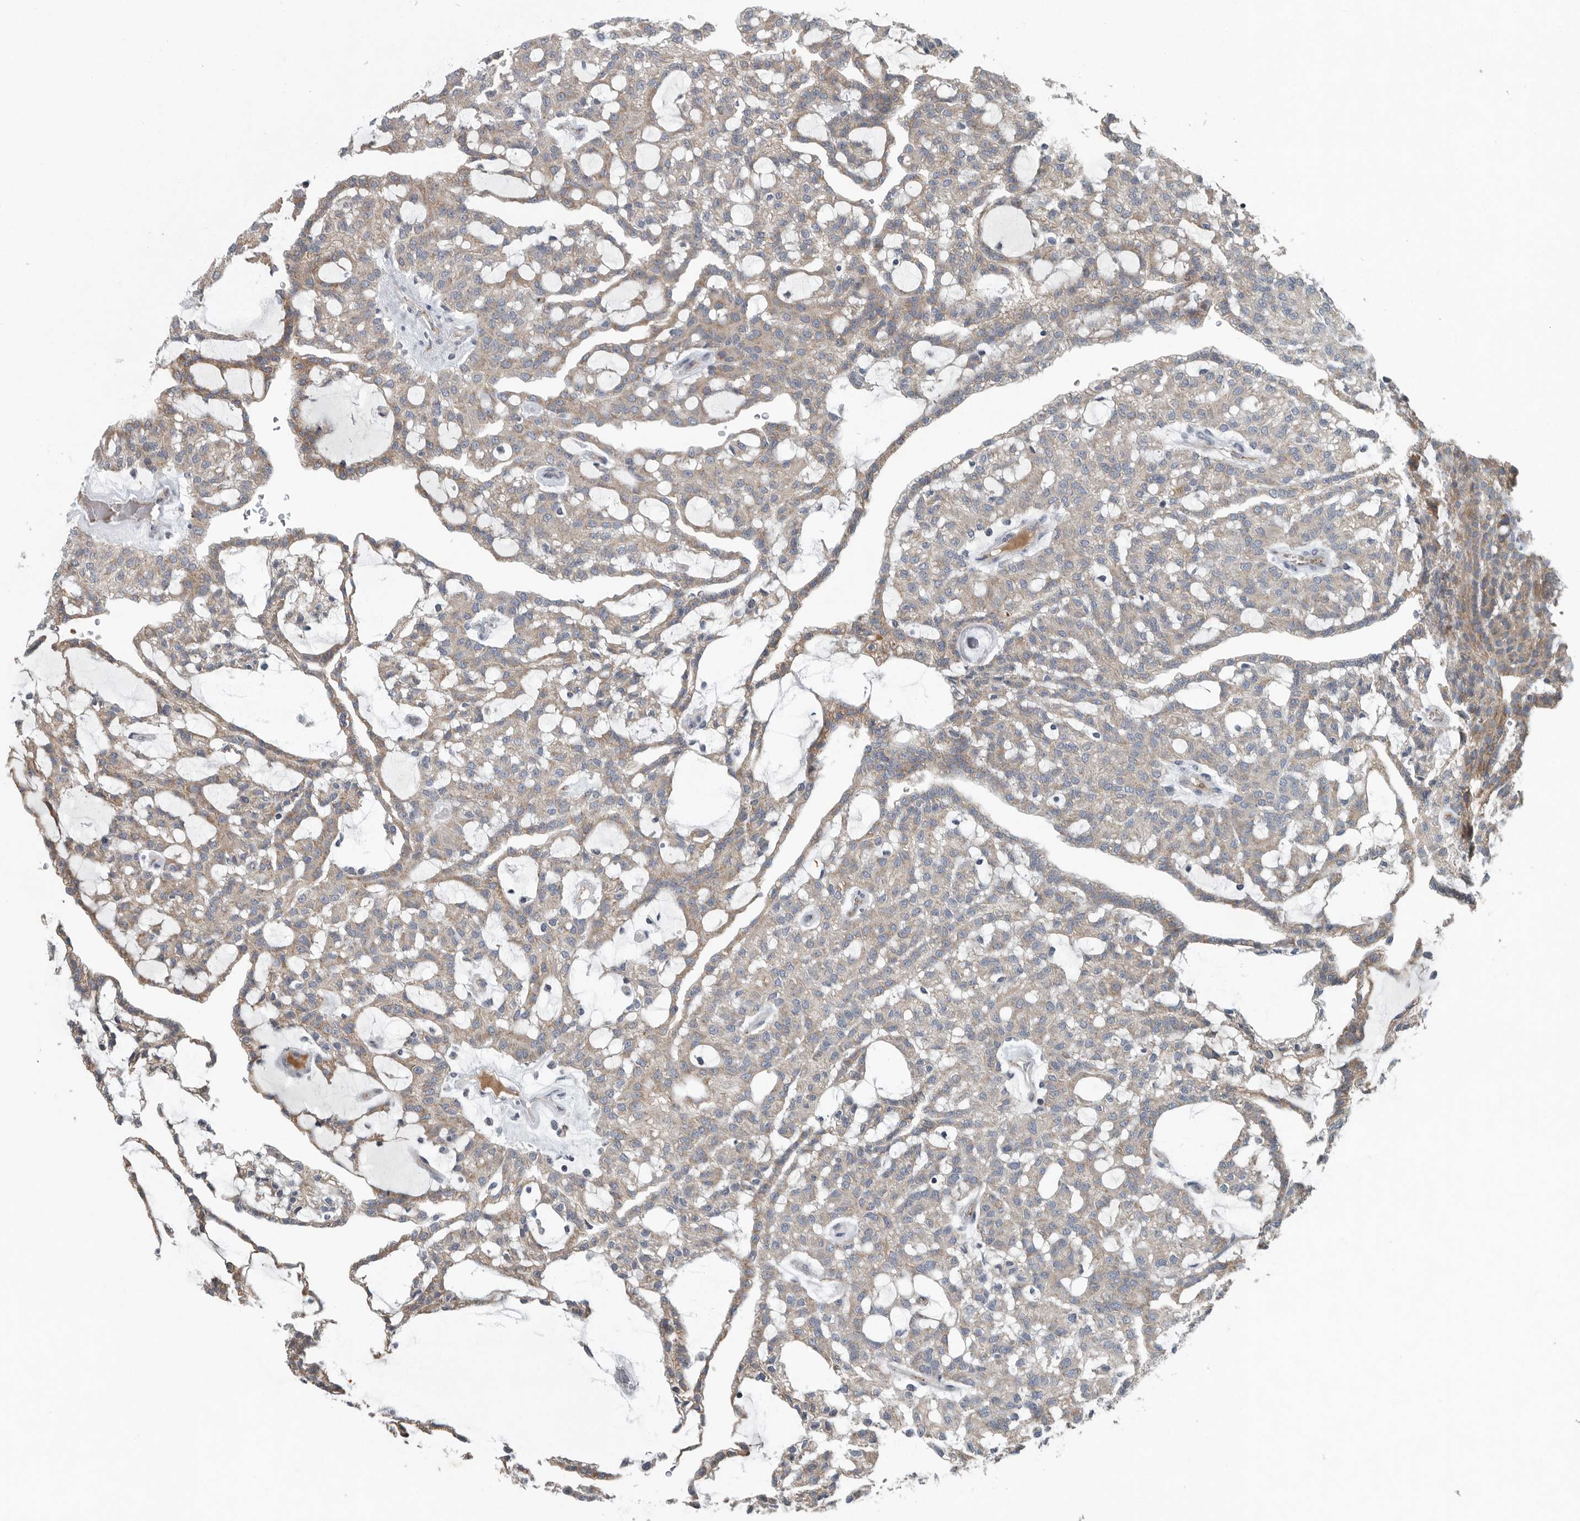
{"staining": {"intensity": "weak", "quantity": ">75%", "location": "cytoplasmic/membranous"}, "tissue": "renal cancer", "cell_type": "Tumor cells", "image_type": "cancer", "snomed": [{"axis": "morphology", "description": "Adenocarcinoma, NOS"}, {"axis": "topography", "description": "Kidney"}], "caption": "The image exhibits immunohistochemical staining of adenocarcinoma (renal). There is weak cytoplasmic/membranous staining is present in approximately >75% of tumor cells. (IHC, brightfield microscopy, high magnification).", "gene": "MPP3", "patient": {"sex": "male", "age": 63}}